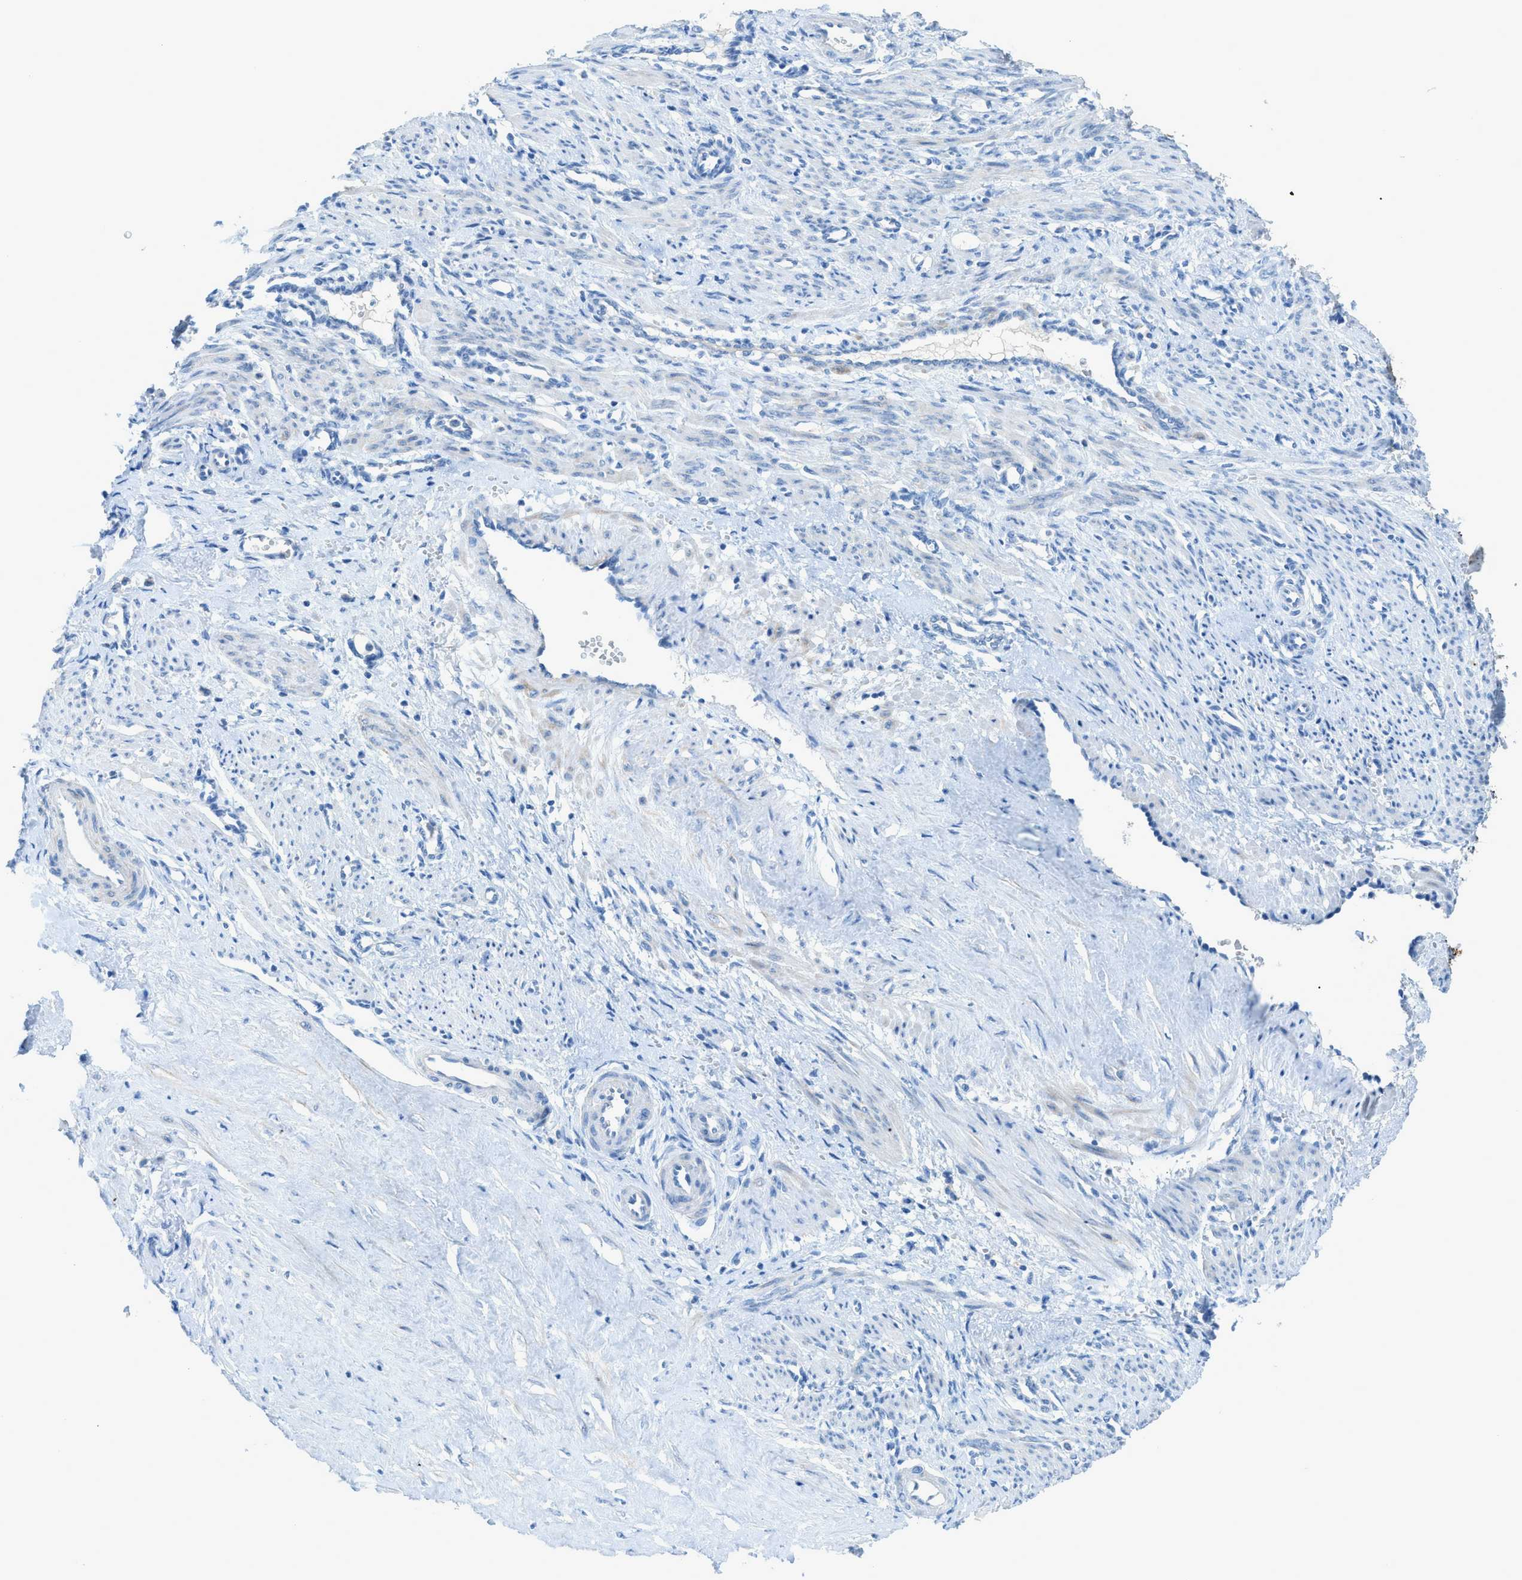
{"staining": {"intensity": "negative", "quantity": "none", "location": "none"}, "tissue": "smooth muscle", "cell_type": "Smooth muscle cells", "image_type": "normal", "snomed": [{"axis": "morphology", "description": "Normal tissue, NOS"}, {"axis": "topography", "description": "Endometrium"}], "caption": "Normal smooth muscle was stained to show a protein in brown. There is no significant staining in smooth muscle cells. The staining is performed using DAB brown chromogen with nuclei counter-stained in using hematoxylin.", "gene": "ACAN", "patient": {"sex": "female", "age": 33}}